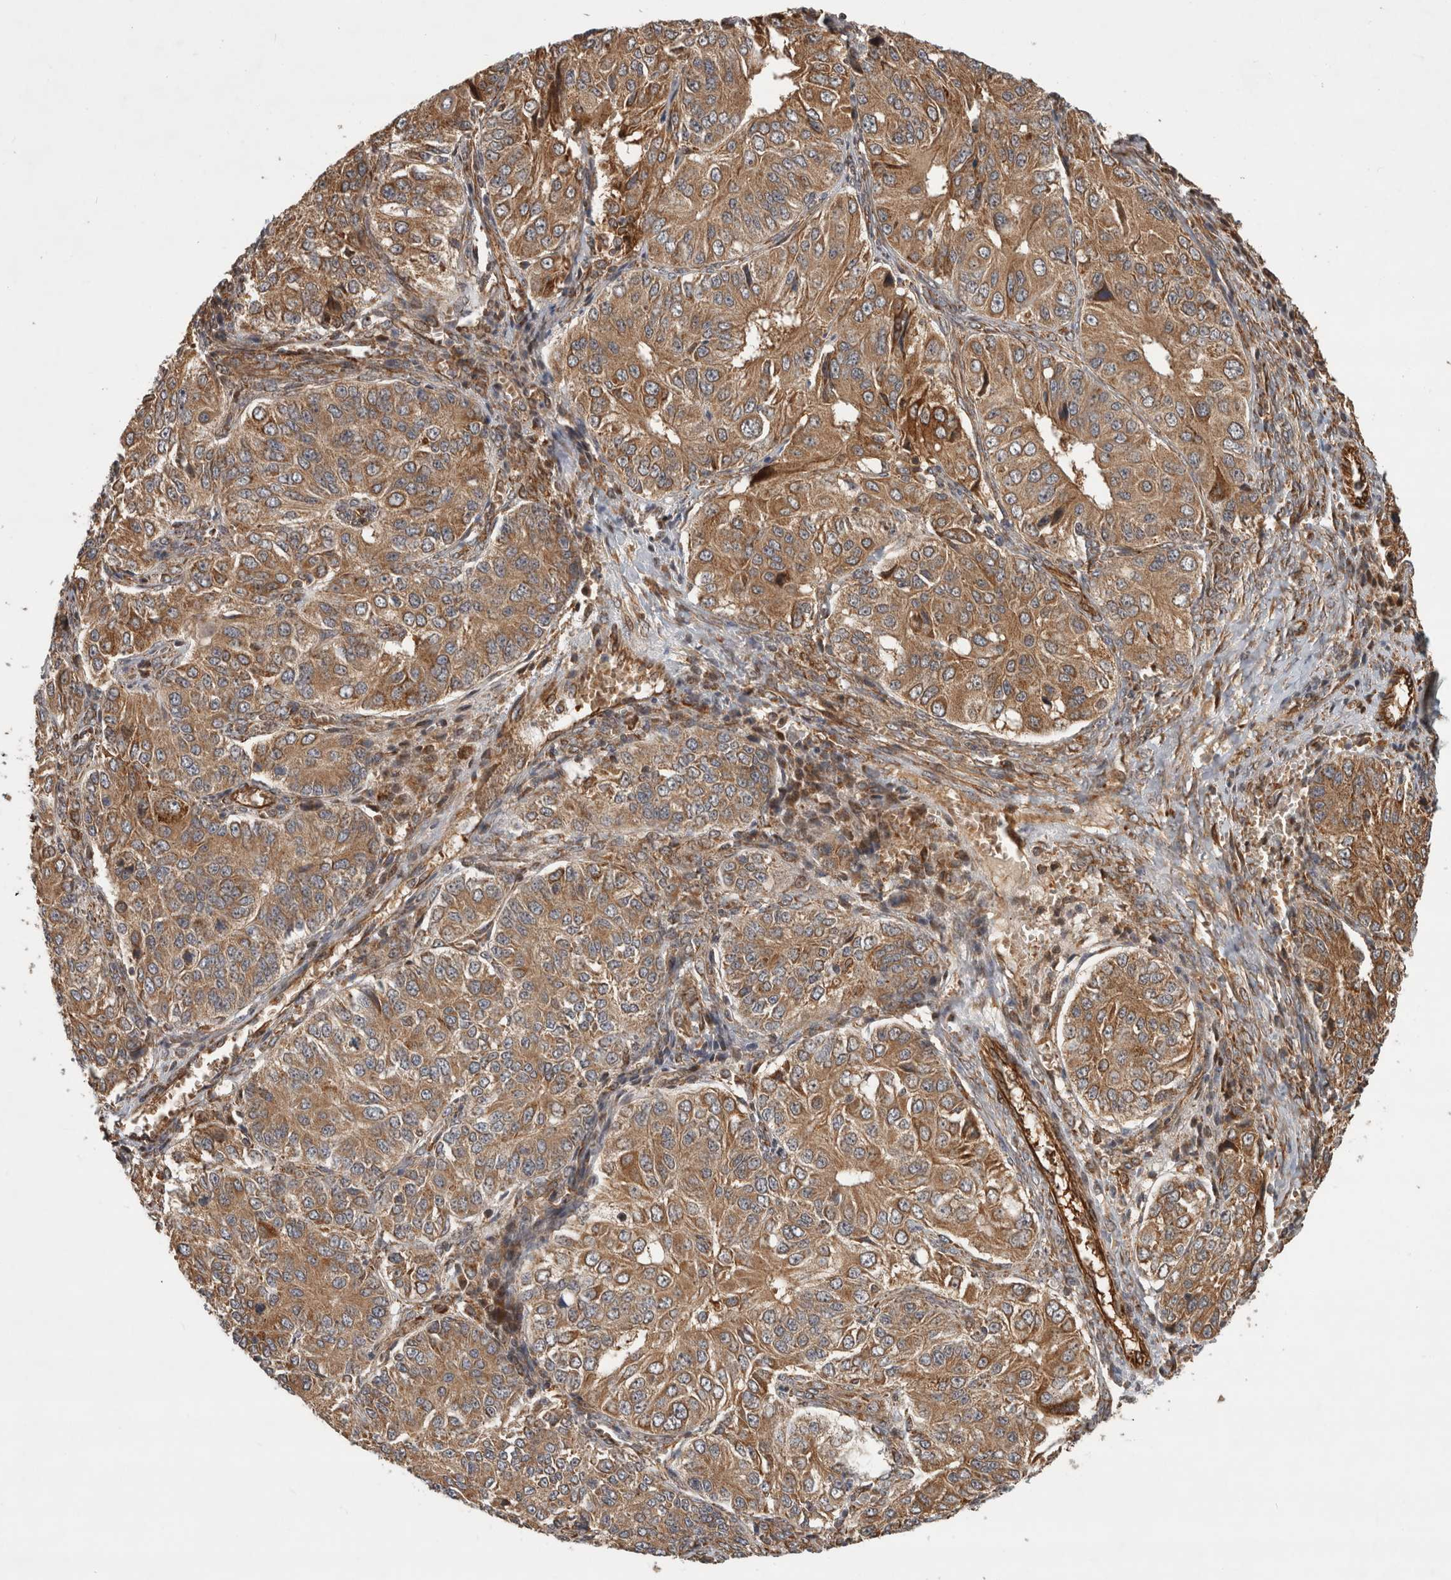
{"staining": {"intensity": "moderate", "quantity": ">75%", "location": "cytoplasmic/membranous"}, "tissue": "ovarian cancer", "cell_type": "Tumor cells", "image_type": "cancer", "snomed": [{"axis": "morphology", "description": "Carcinoma, endometroid"}, {"axis": "topography", "description": "Ovary"}], "caption": "Immunohistochemistry of human ovarian cancer shows medium levels of moderate cytoplasmic/membranous expression in approximately >75% of tumor cells.", "gene": "TUBD1", "patient": {"sex": "female", "age": 51}}